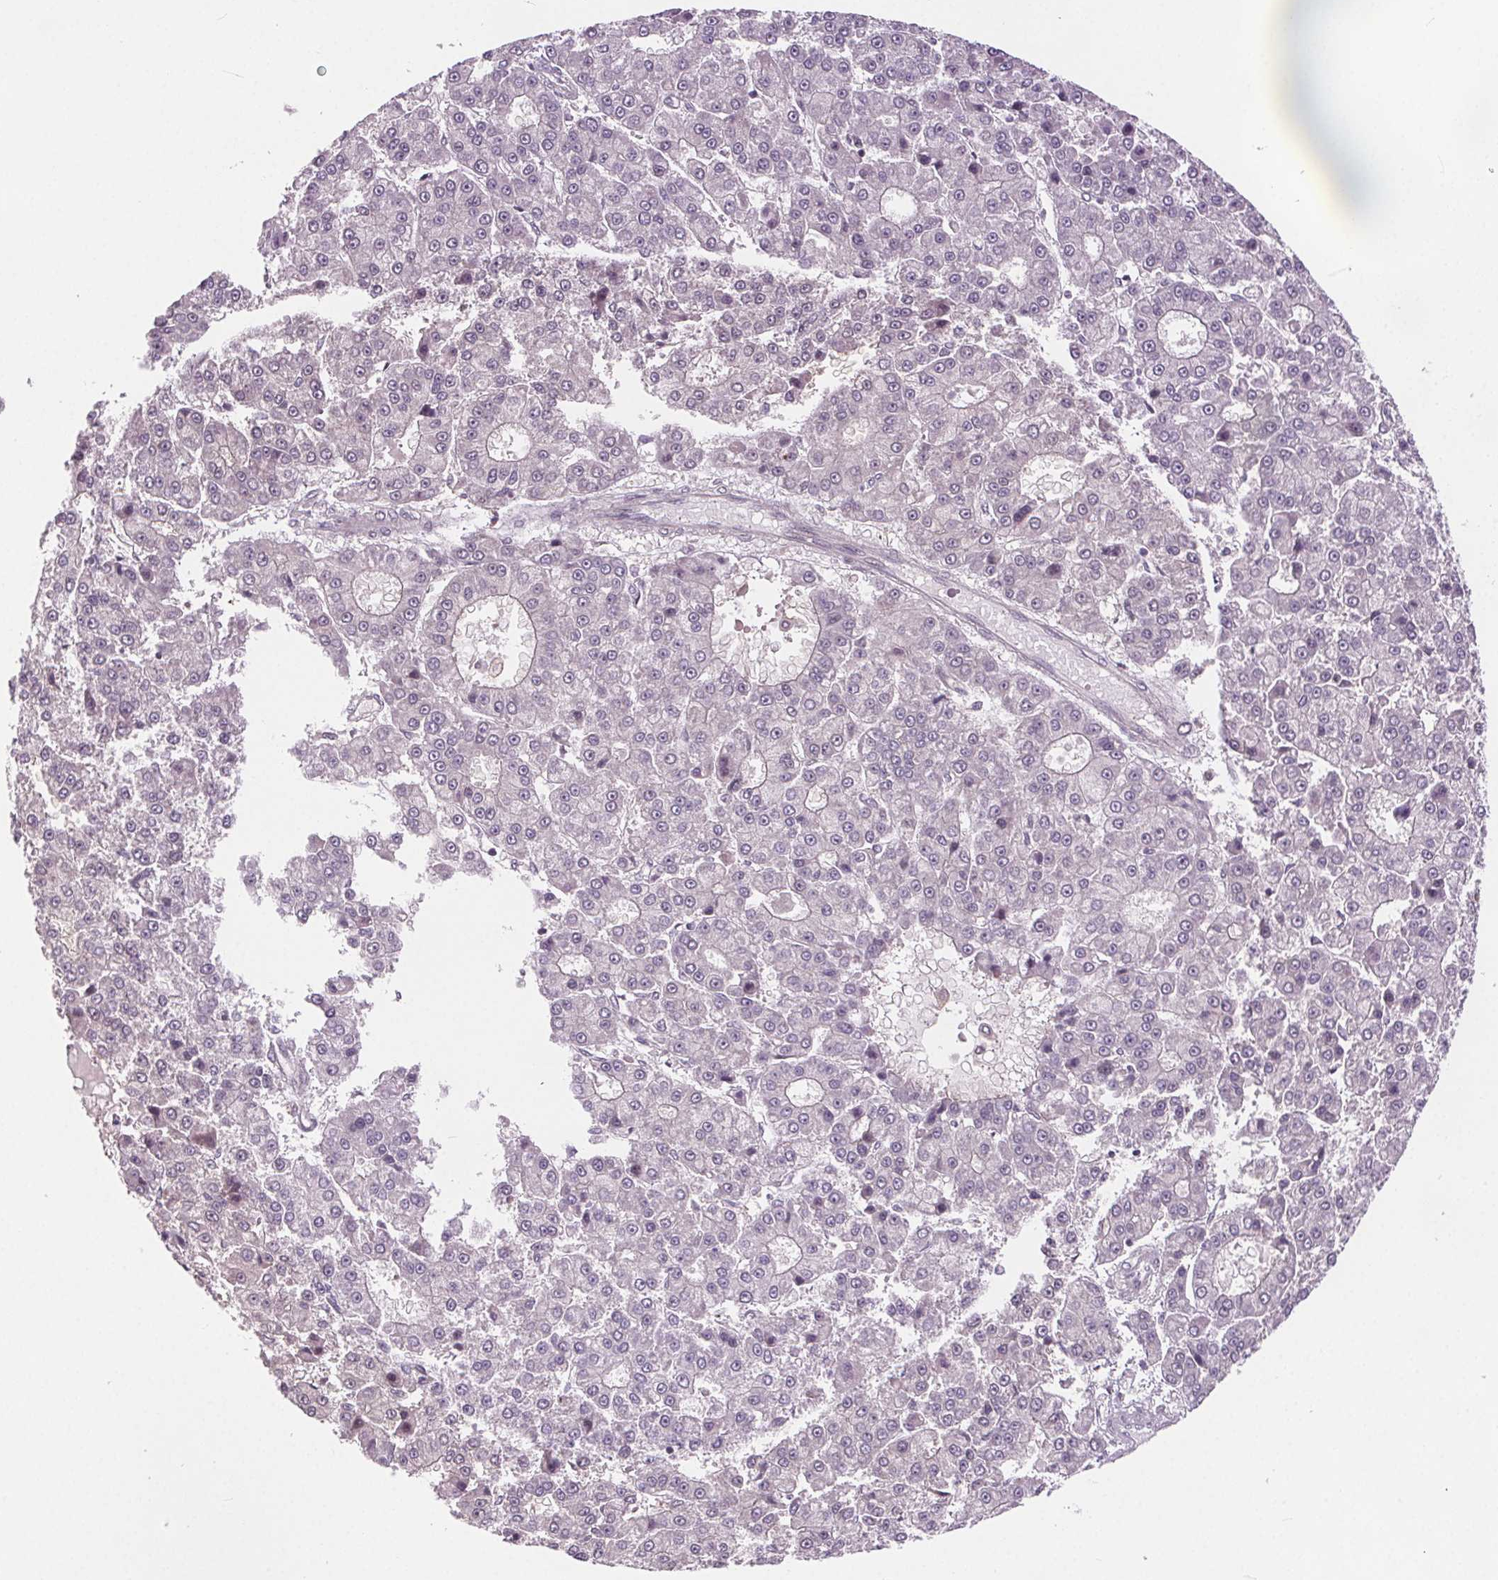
{"staining": {"intensity": "negative", "quantity": "none", "location": "none"}, "tissue": "liver cancer", "cell_type": "Tumor cells", "image_type": "cancer", "snomed": [{"axis": "morphology", "description": "Carcinoma, Hepatocellular, NOS"}, {"axis": "topography", "description": "Liver"}], "caption": "Image shows no protein expression in tumor cells of liver cancer tissue.", "gene": "HIF1AN", "patient": {"sex": "male", "age": 70}}